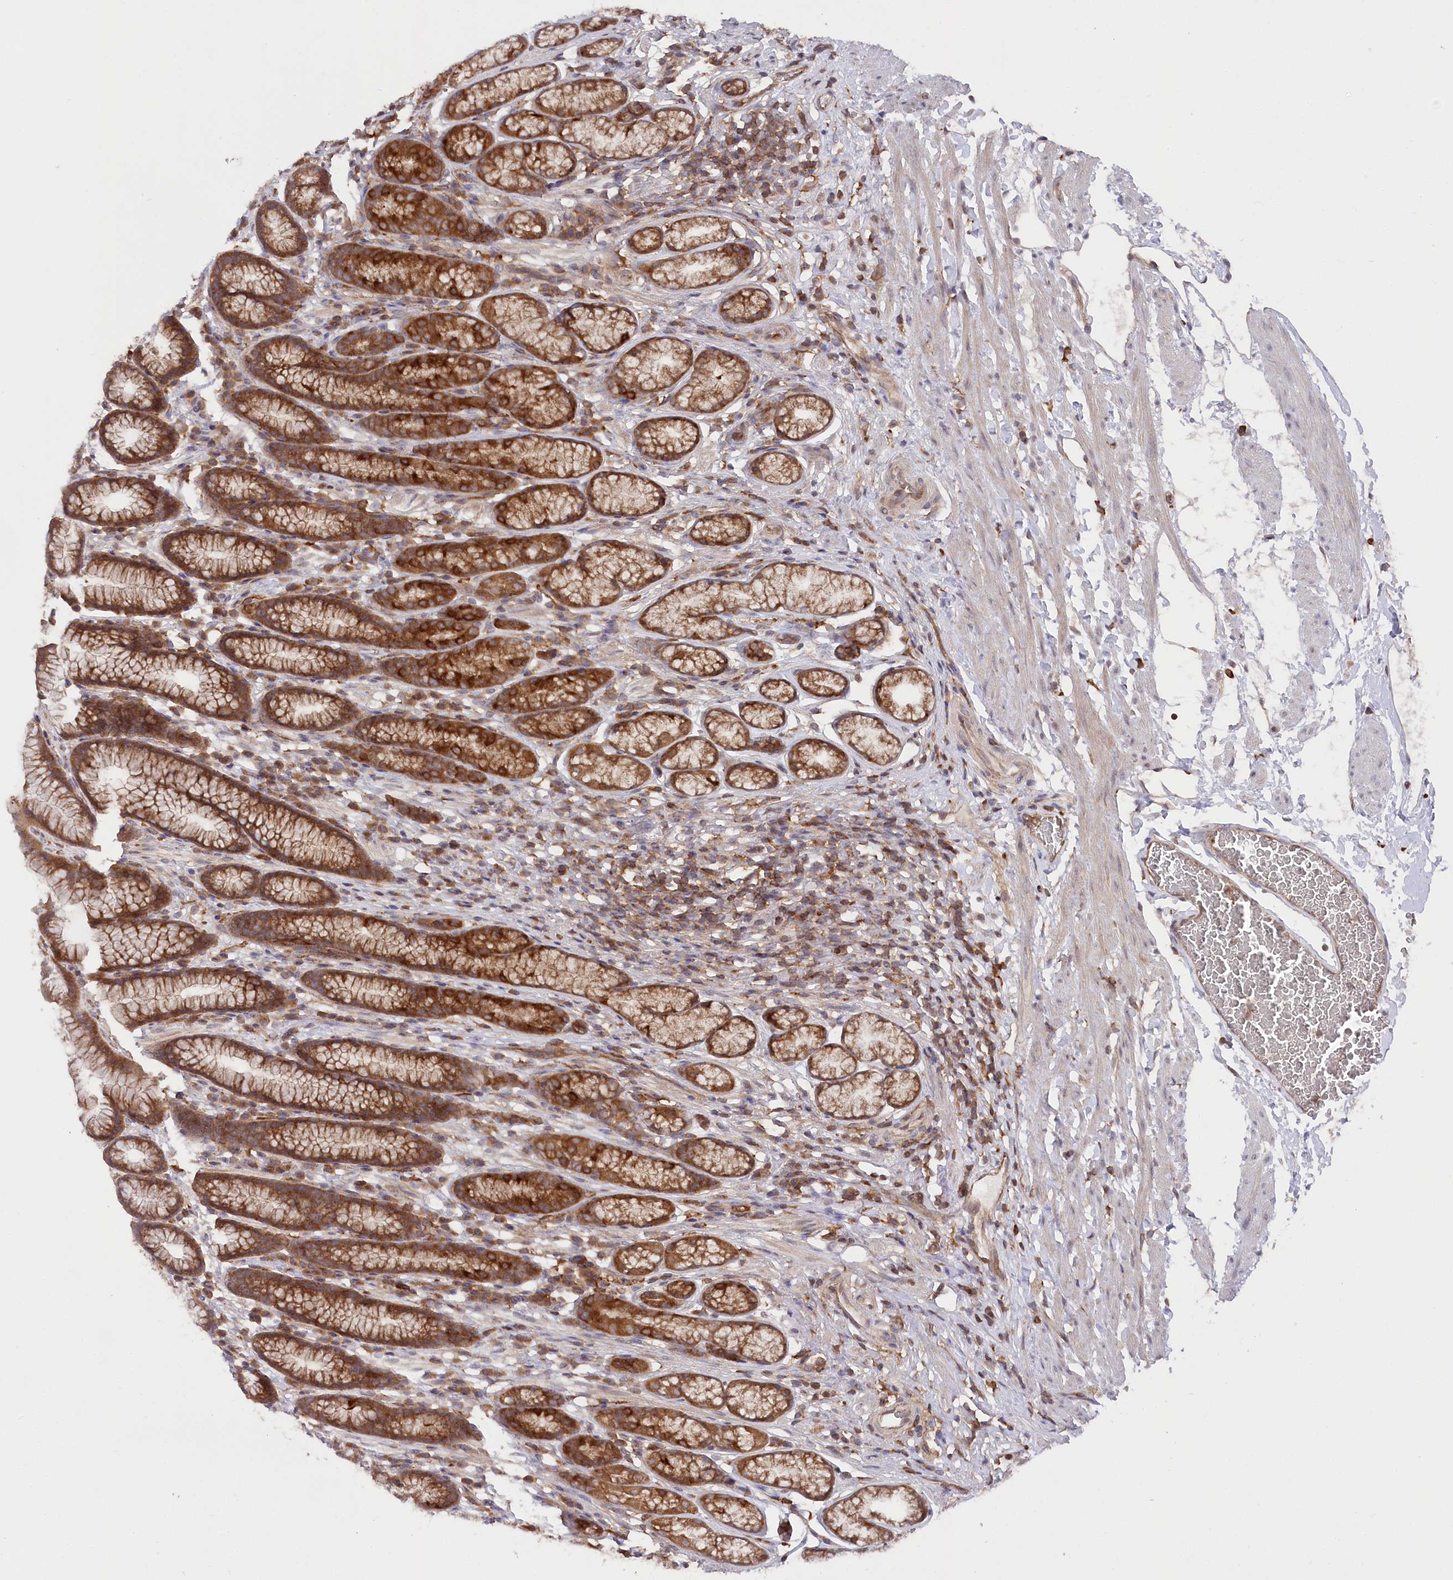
{"staining": {"intensity": "moderate", "quantity": ">75%", "location": "cytoplasmic/membranous"}, "tissue": "stomach", "cell_type": "Glandular cells", "image_type": "normal", "snomed": [{"axis": "morphology", "description": "Normal tissue, NOS"}, {"axis": "topography", "description": "Stomach"}], "caption": "Stomach stained for a protein (brown) demonstrates moderate cytoplasmic/membranous positive expression in approximately >75% of glandular cells.", "gene": "PPP1R21", "patient": {"sex": "male", "age": 42}}